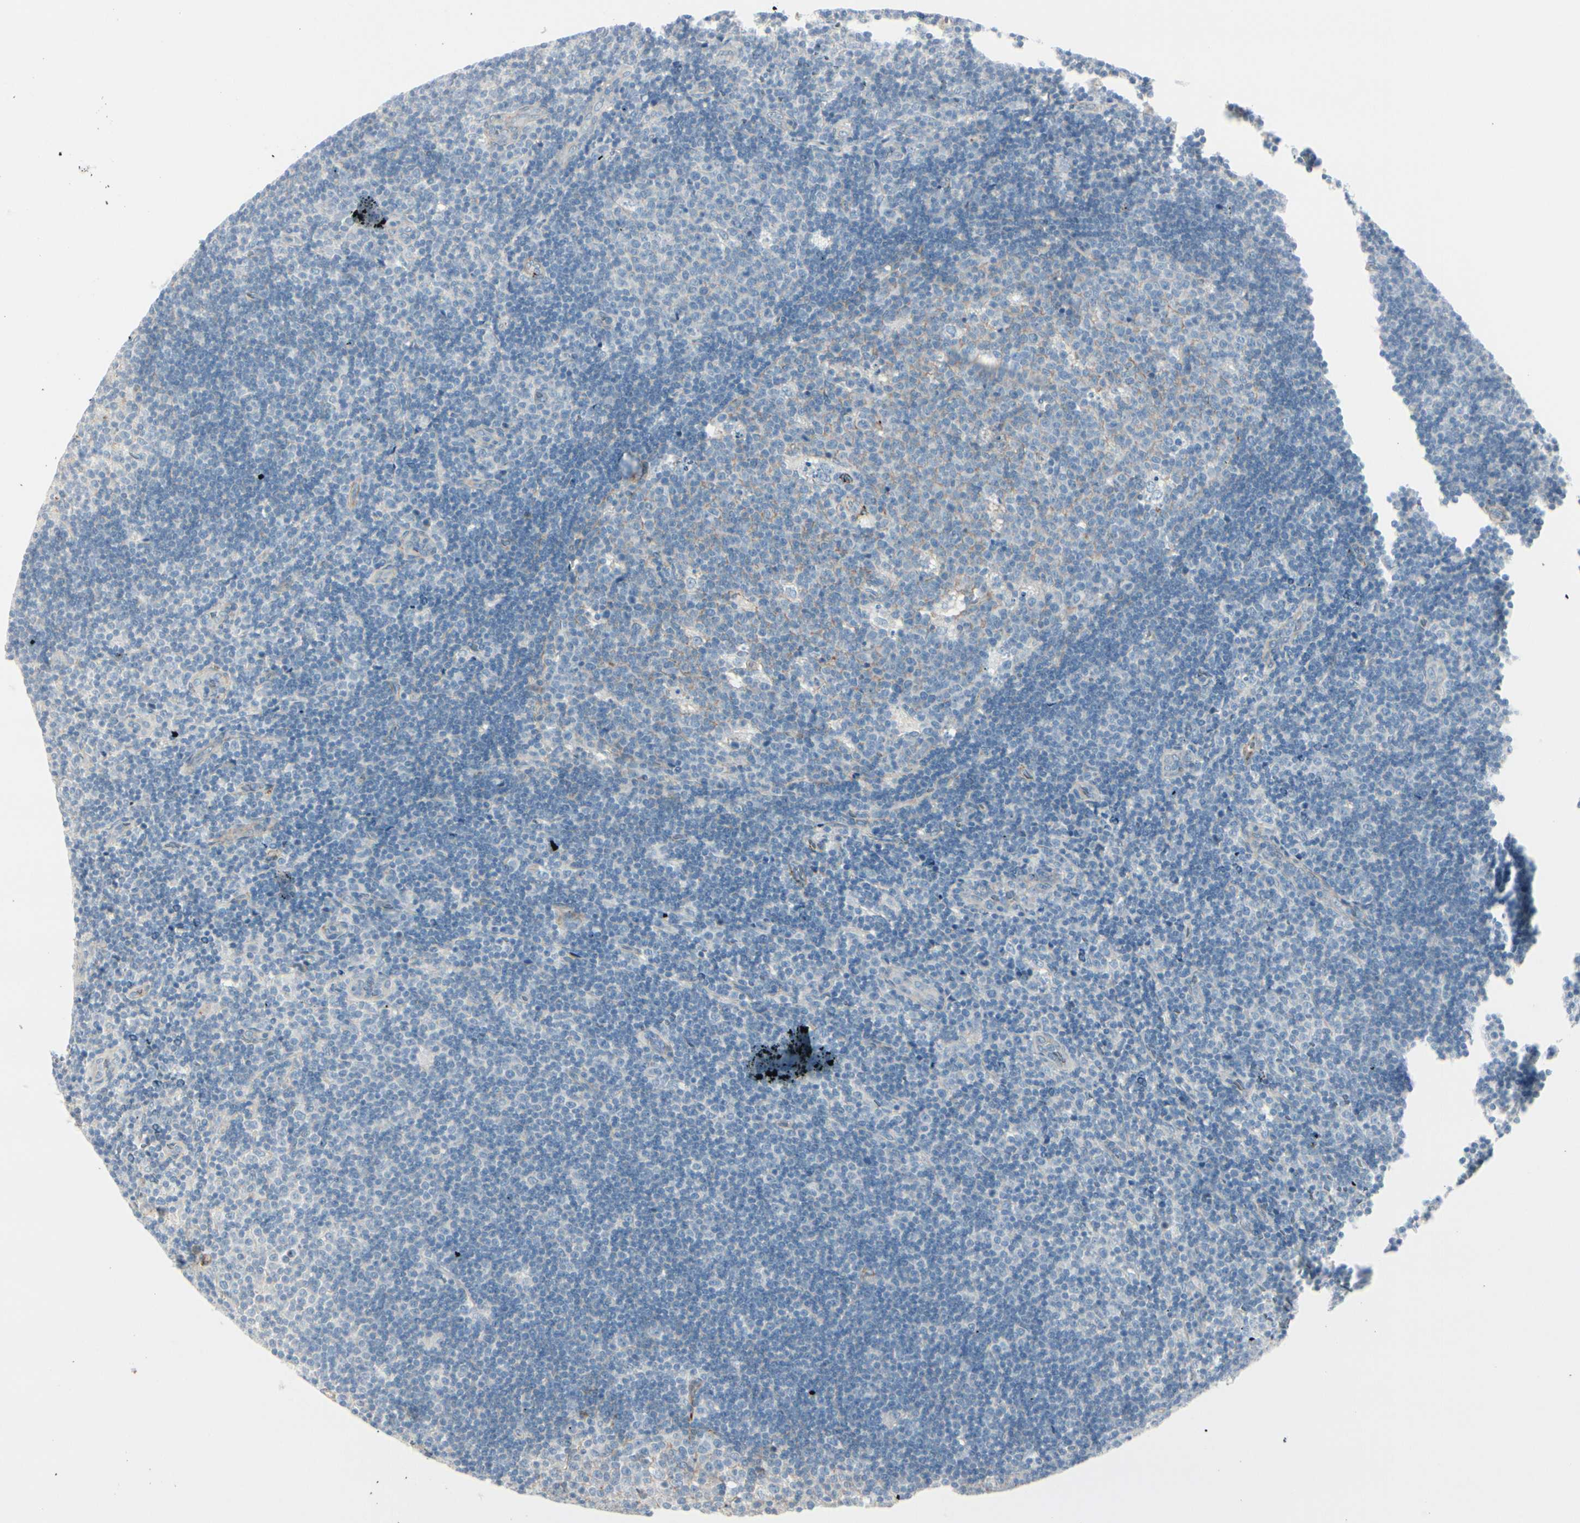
{"staining": {"intensity": "weak", "quantity": "<25%", "location": "cytoplasmic/membranous"}, "tissue": "lymph node", "cell_type": "Germinal center cells", "image_type": "normal", "snomed": [{"axis": "morphology", "description": "Normal tissue, NOS"}, {"axis": "topography", "description": "Lymph node"}, {"axis": "topography", "description": "Salivary gland"}], "caption": "Immunohistochemistry photomicrograph of benign lymph node: lymph node stained with DAB (3,3'-diaminobenzidine) exhibits no significant protein staining in germinal center cells.", "gene": "CACNA2D1", "patient": {"sex": "male", "age": 8}}